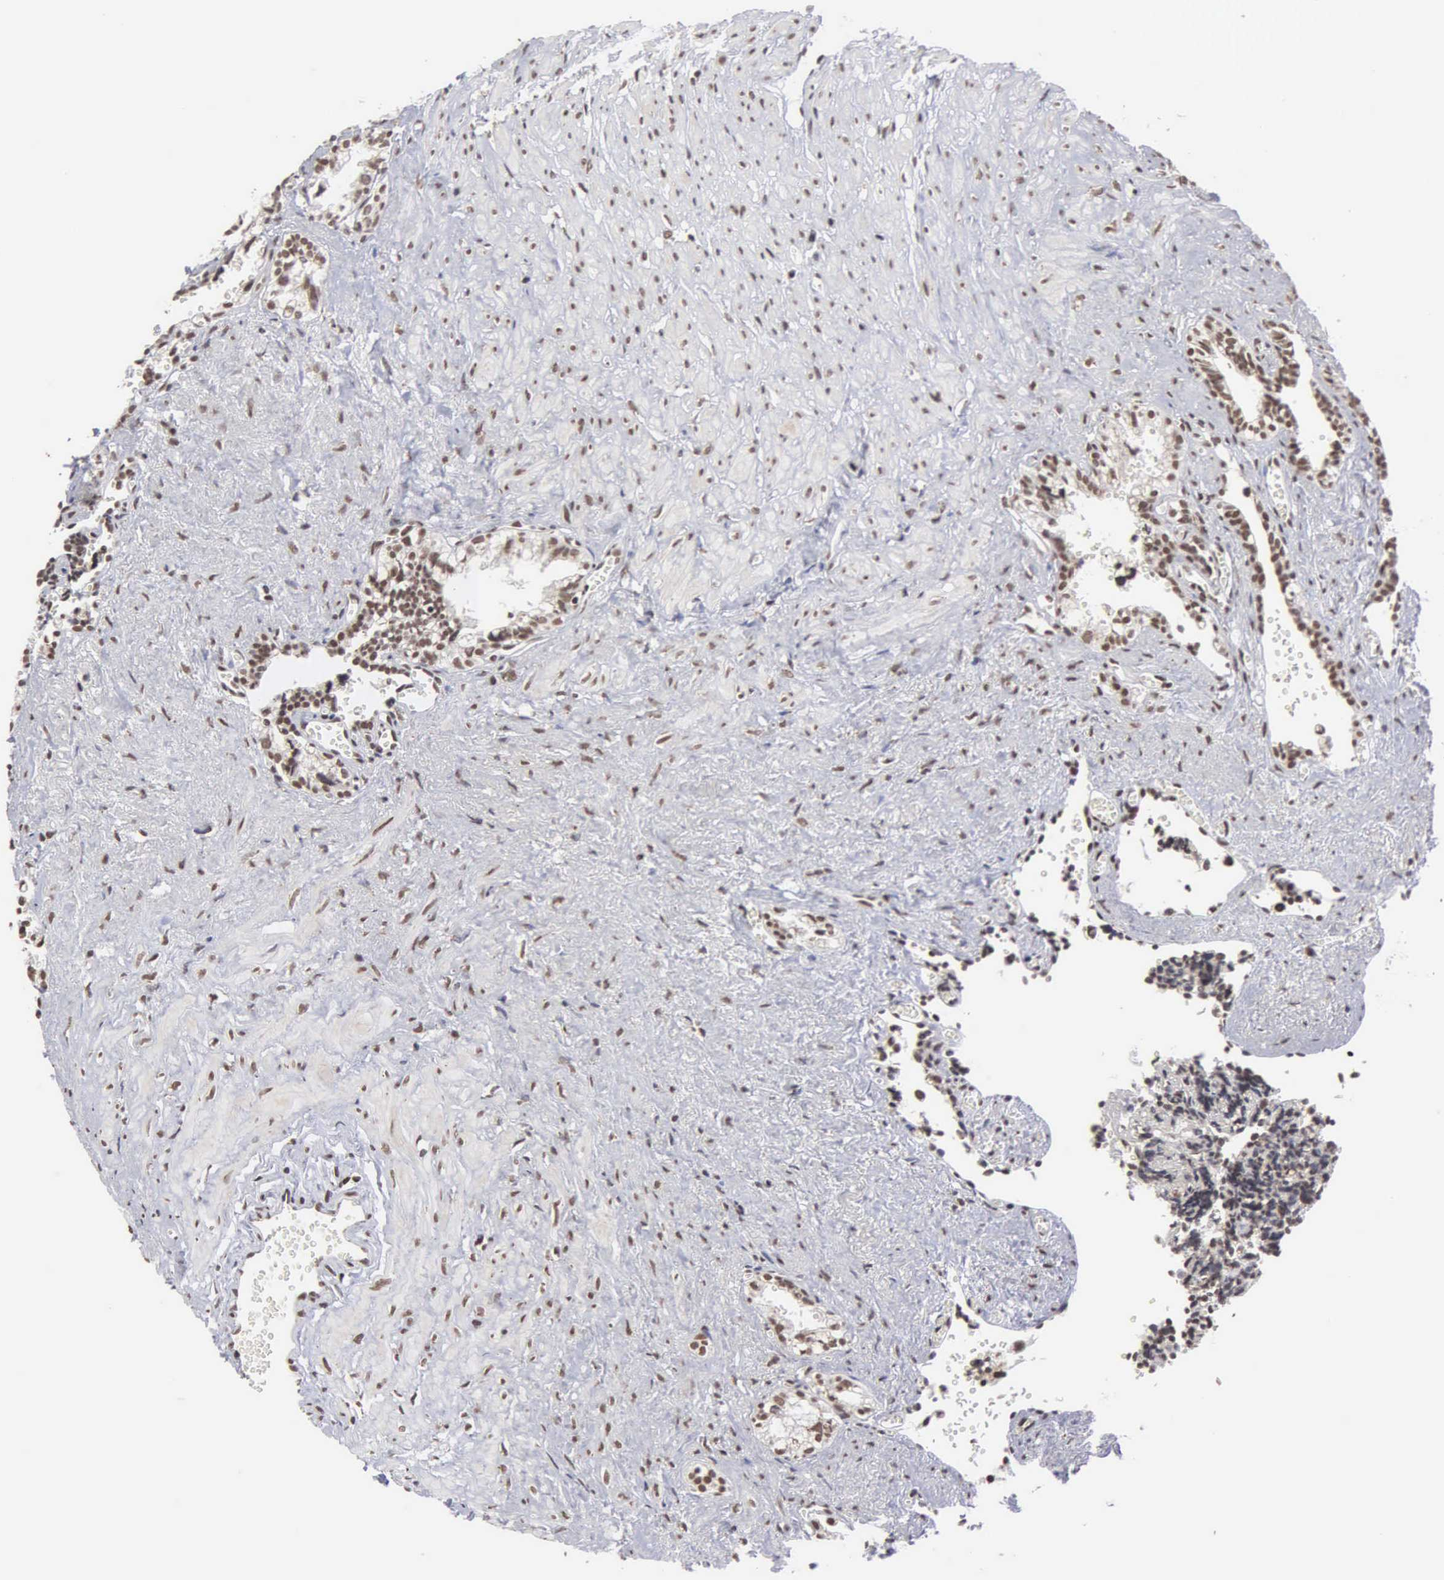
{"staining": {"intensity": "moderate", "quantity": ">75%", "location": "nuclear"}, "tissue": "seminal vesicle", "cell_type": "Glandular cells", "image_type": "normal", "snomed": [{"axis": "morphology", "description": "Normal tissue, NOS"}, {"axis": "topography", "description": "Seminal veicle"}], "caption": "Protein staining by immunohistochemistry reveals moderate nuclear expression in about >75% of glandular cells in benign seminal vesicle.", "gene": "GTF2A1", "patient": {"sex": "male", "age": 60}}